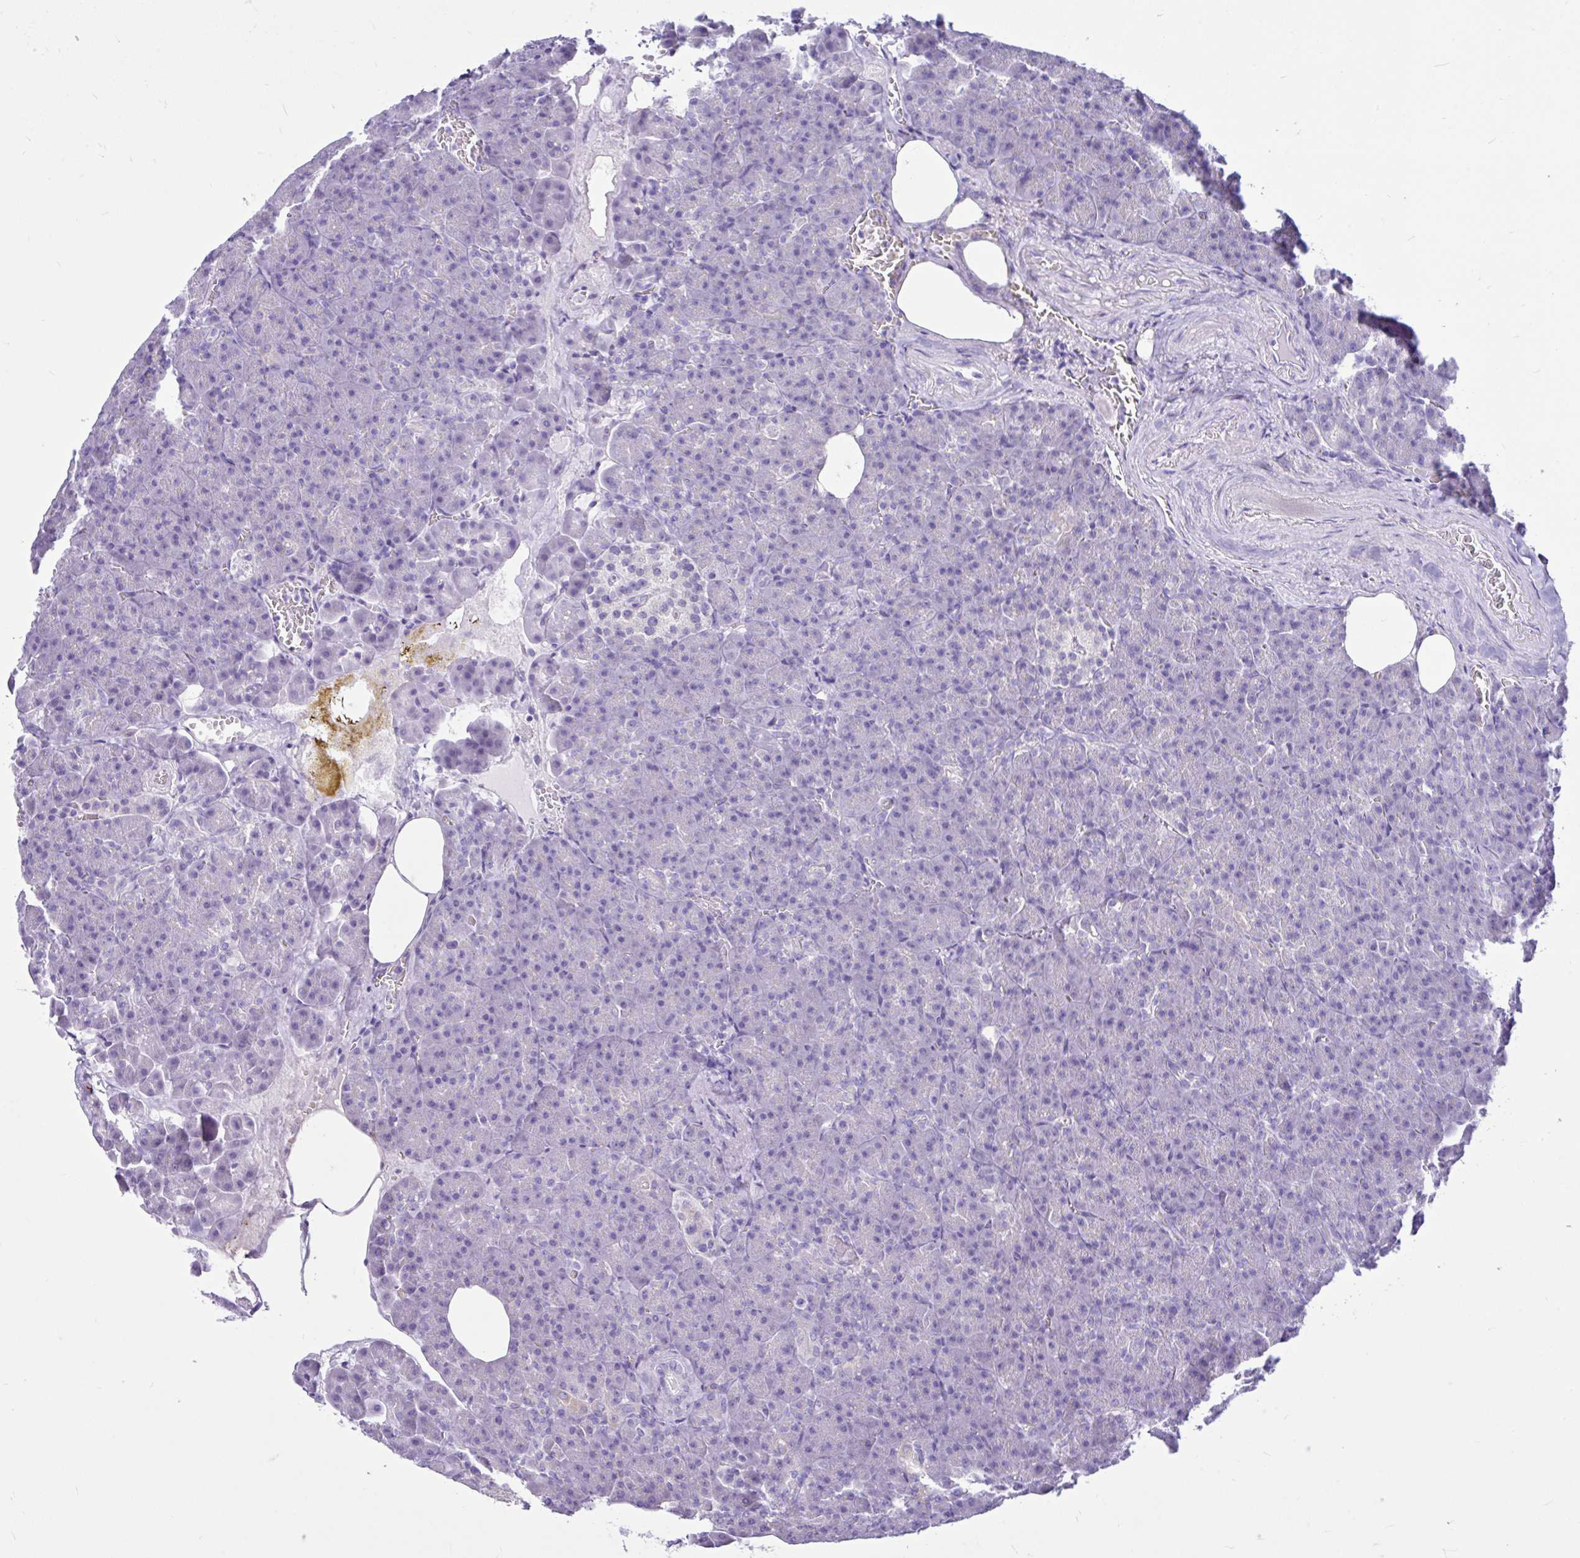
{"staining": {"intensity": "negative", "quantity": "none", "location": "none"}, "tissue": "pancreas", "cell_type": "Exocrine glandular cells", "image_type": "normal", "snomed": [{"axis": "morphology", "description": "Normal tissue, NOS"}, {"axis": "topography", "description": "Pancreas"}], "caption": "DAB (3,3'-diaminobenzidine) immunohistochemical staining of unremarkable pancreas exhibits no significant staining in exocrine glandular cells. (DAB (3,3'-diaminobenzidine) IHC, high magnification).", "gene": "CYP19A1", "patient": {"sex": "female", "age": 74}}